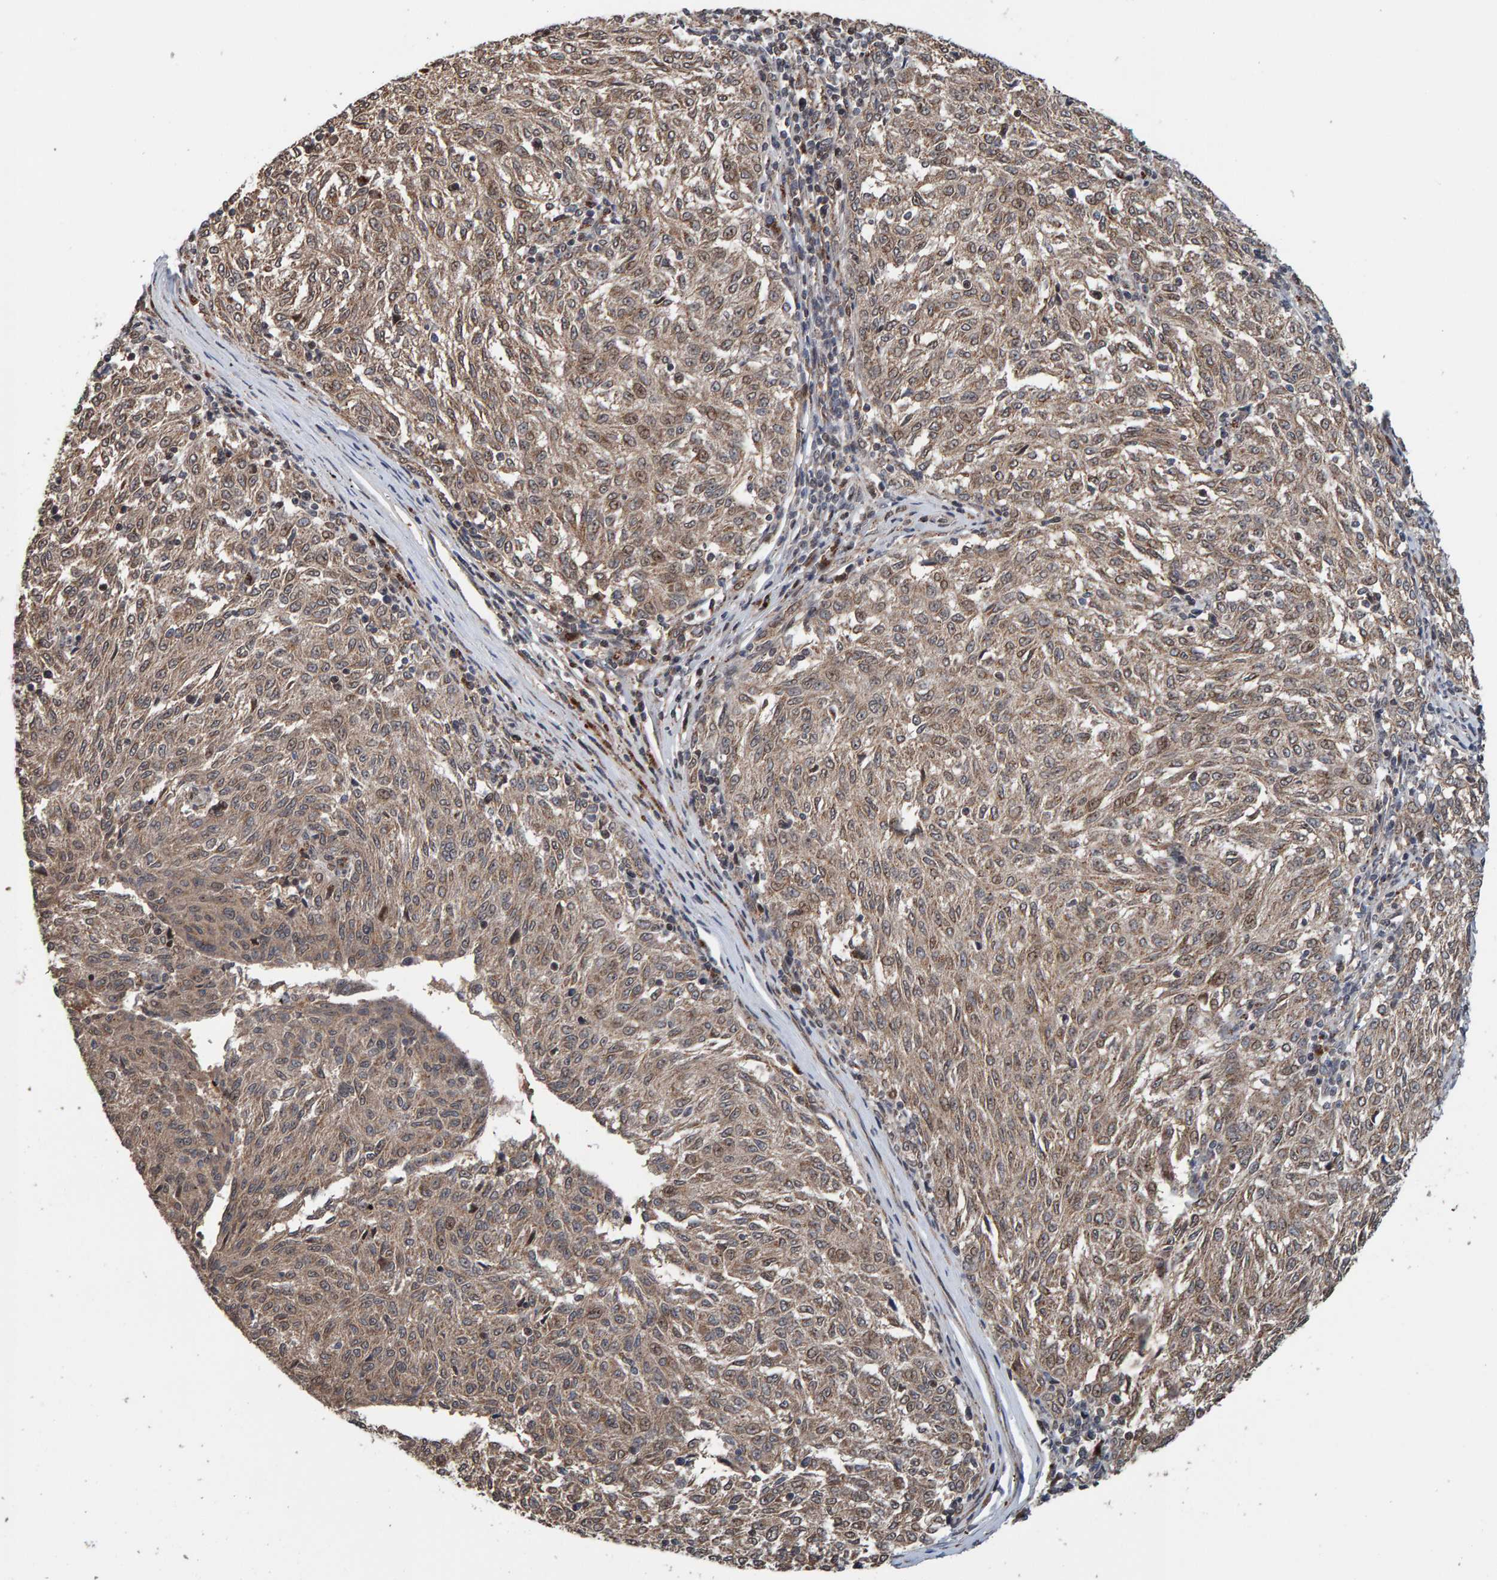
{"staining": {"intensity": "weak", "quantity": ">75%", "location": "cytoplasmic/membranous"}, "tissue": "melanoma", "cell_type": "Tumor cells", "image_type": "cancer", "snomed": [{"axis": "morphology", "description": "Malignant melanoma, NOS"}, {"axis": "topography", "description": "Skin"}], "caption": "An image of malignant melanoma stained for a protein displays weak cytoplasmic/membranous brown staining in tumor cells.", "gene": "CCDC25", "patient": {"sex": "female", "age": 72}}